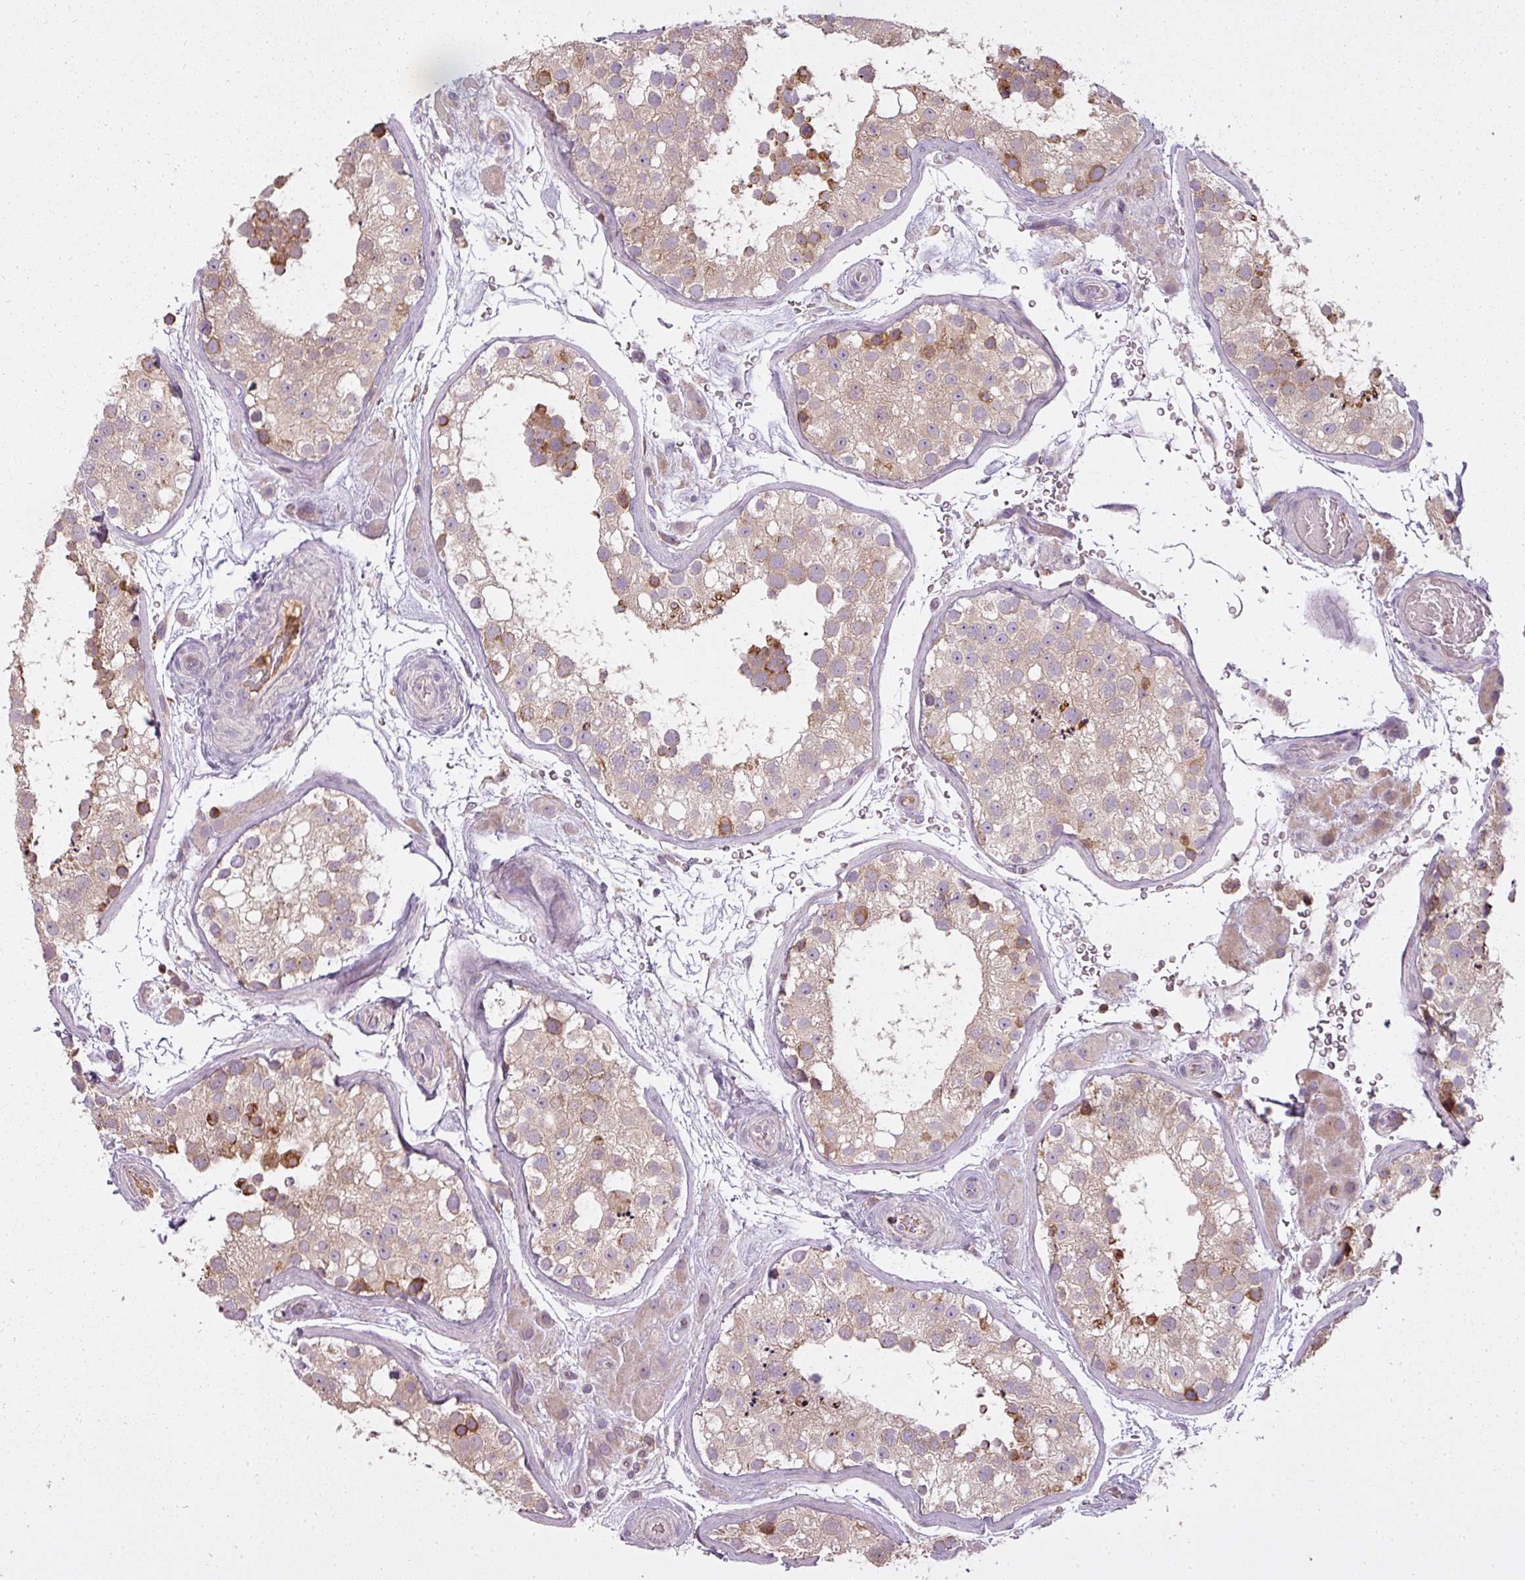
{"staining": {"intensity": "strong", "quantity": "25%-75%", "location": "cytoplasmic/membranous"}, "tissue": "testis", "cell_type": "Cells in seminiferous ducts", "image_type": "normal", "snomed": [{"axis": "morphology", "description": "Normal tissue, NOS"}, {"axis": "topography", "description": "Testis"}], "caption": "Immunohistochemical staining of normal testis reveals high levels of strong cytoplasmic/membranous positivity in approximately 25%-75% of cells in seminiferous ducts.", "gene": "STK4", "patient": {"sex": "male", "age": 26}}